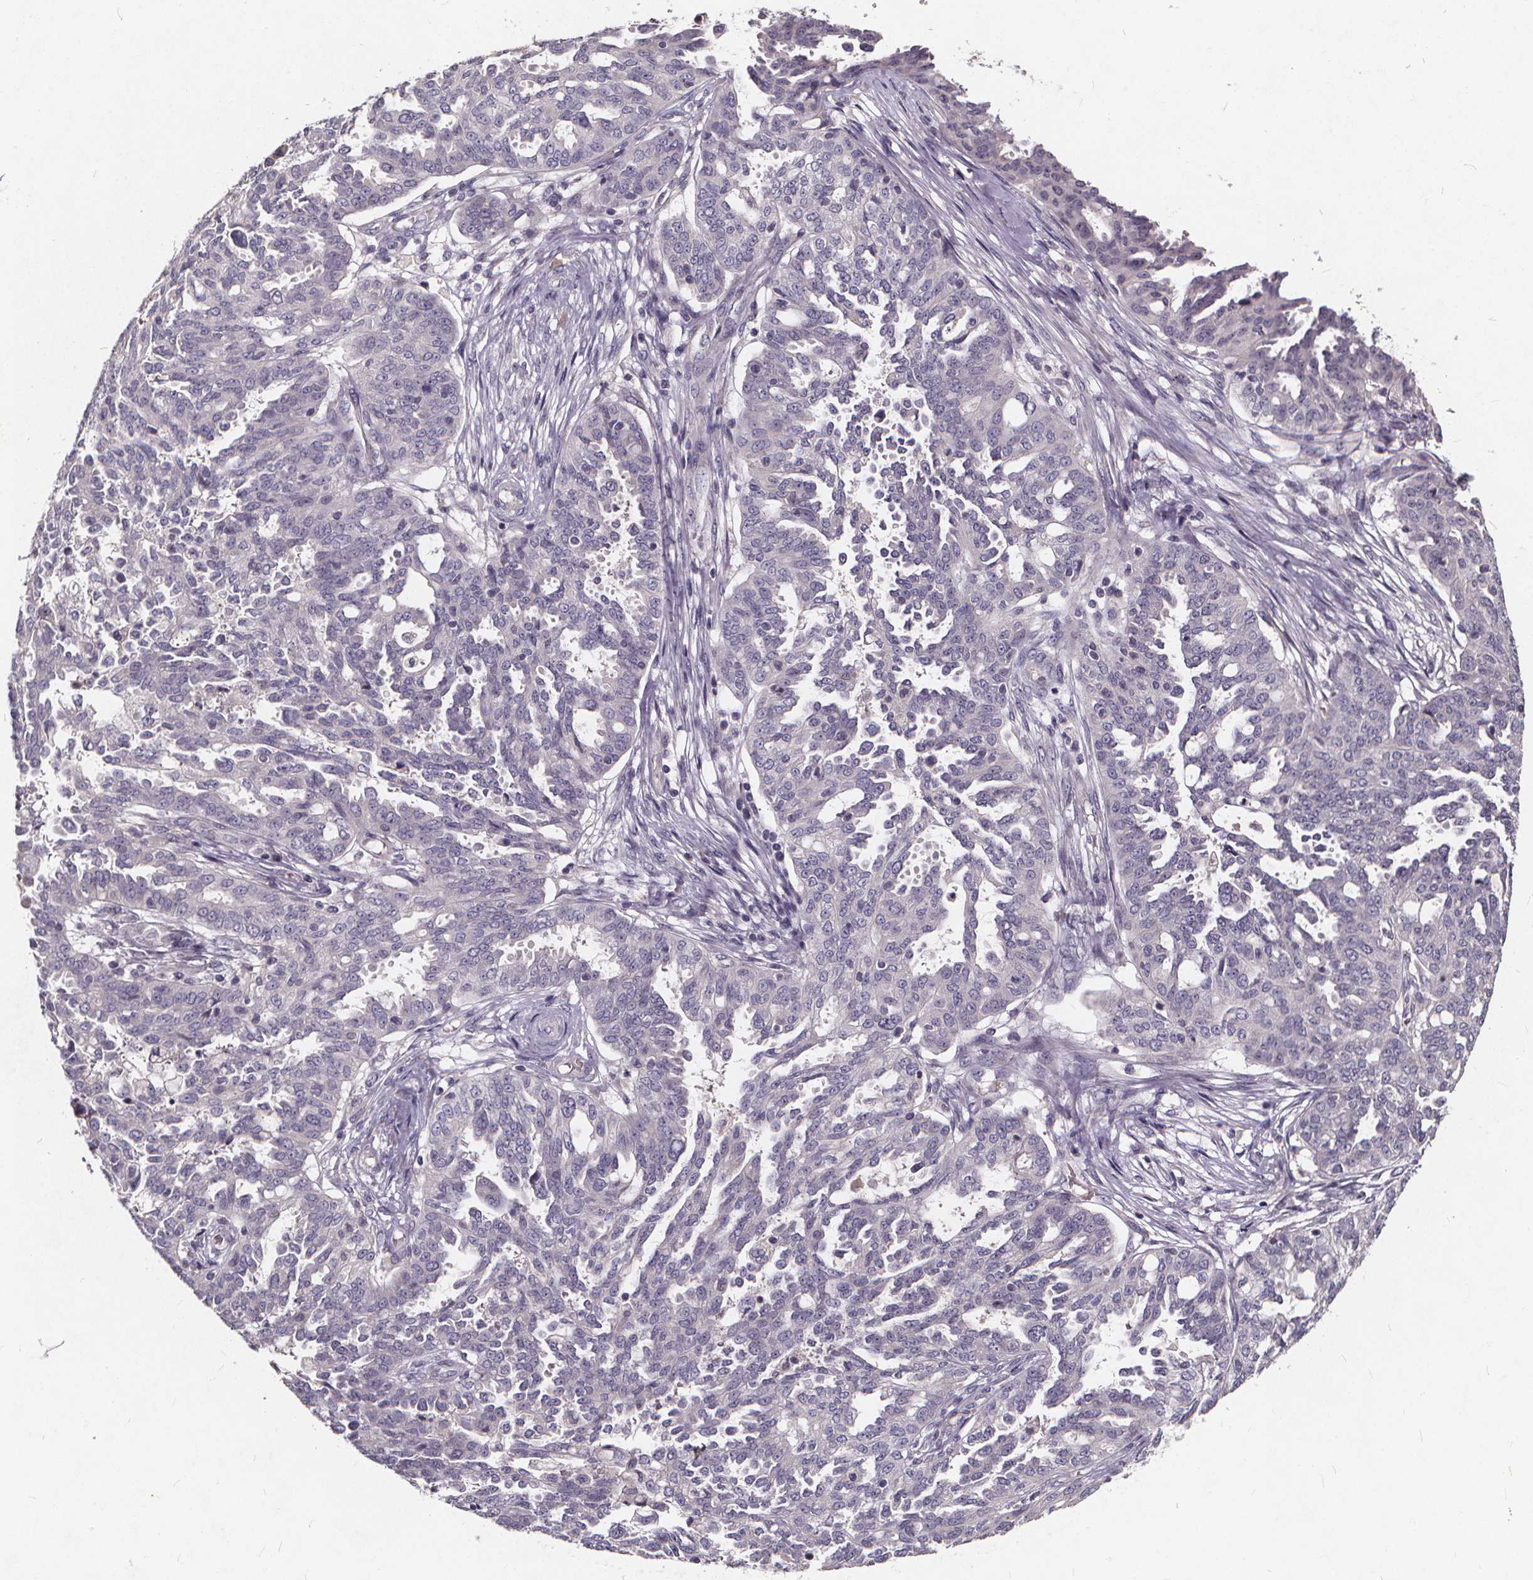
{"staining": {"intensity": "negative", "quantity": "none", "location": "none"}, "tissue": "ovarian cancer", "cell_type": "Tumor cells", "image_type": "cancer", "snomed": [{"axis": "morphology", "description": "Cystadenocarcinoma, serous, NOS"}, {"axis": "topography", "description": "Ovary"}], "caption": "This is an immunohistochemistry micrograph of ovarian cancer (serous cystadenocarcinoma). There is no staining in tumor cells.", "gene": "TSPAN14", "patient": {"sex": "female", "age": 67}}